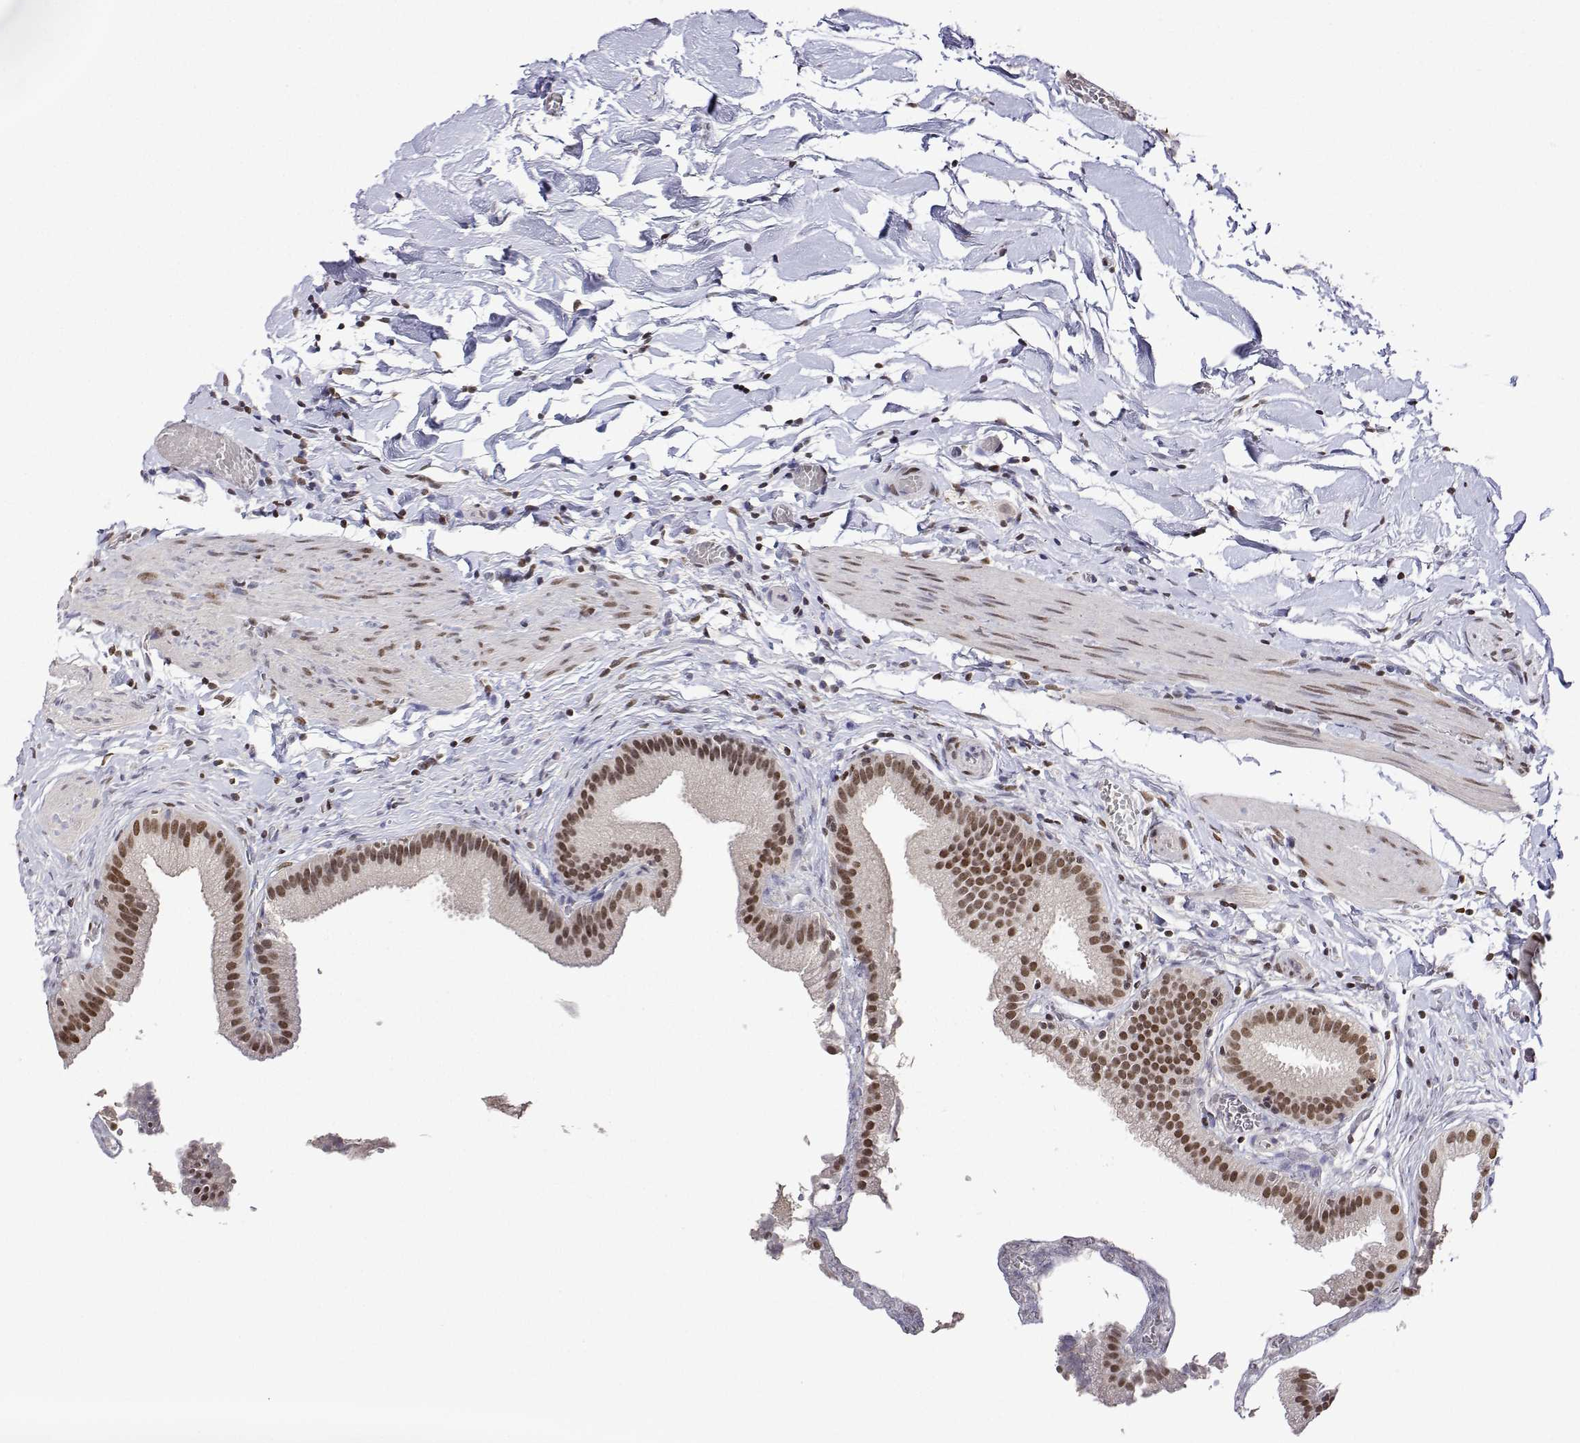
{"staining": {"intensity": "moderate", "quantity": ">75%", "location": "nuclear"}, "tissue": "gallbladder", "cell_type": "Glandular cells", "image_type": "normal", "snomed": [{"axis": "morphology", "description": "Normal tissue, NOS"}, {"axis": "topography", "description": "Gallbladder"}], "caption": "Immunohistochemical staining of normal human gallbladder shows >75% levels of moderate nuclear protein staining in about >75% of glandular cells. (DAB (3,3'-diaminobenzidine) IHC with brightfield microscopy, high magnification).", "gene": "XPC", "patient": {"sex": "female", "age": 63}}